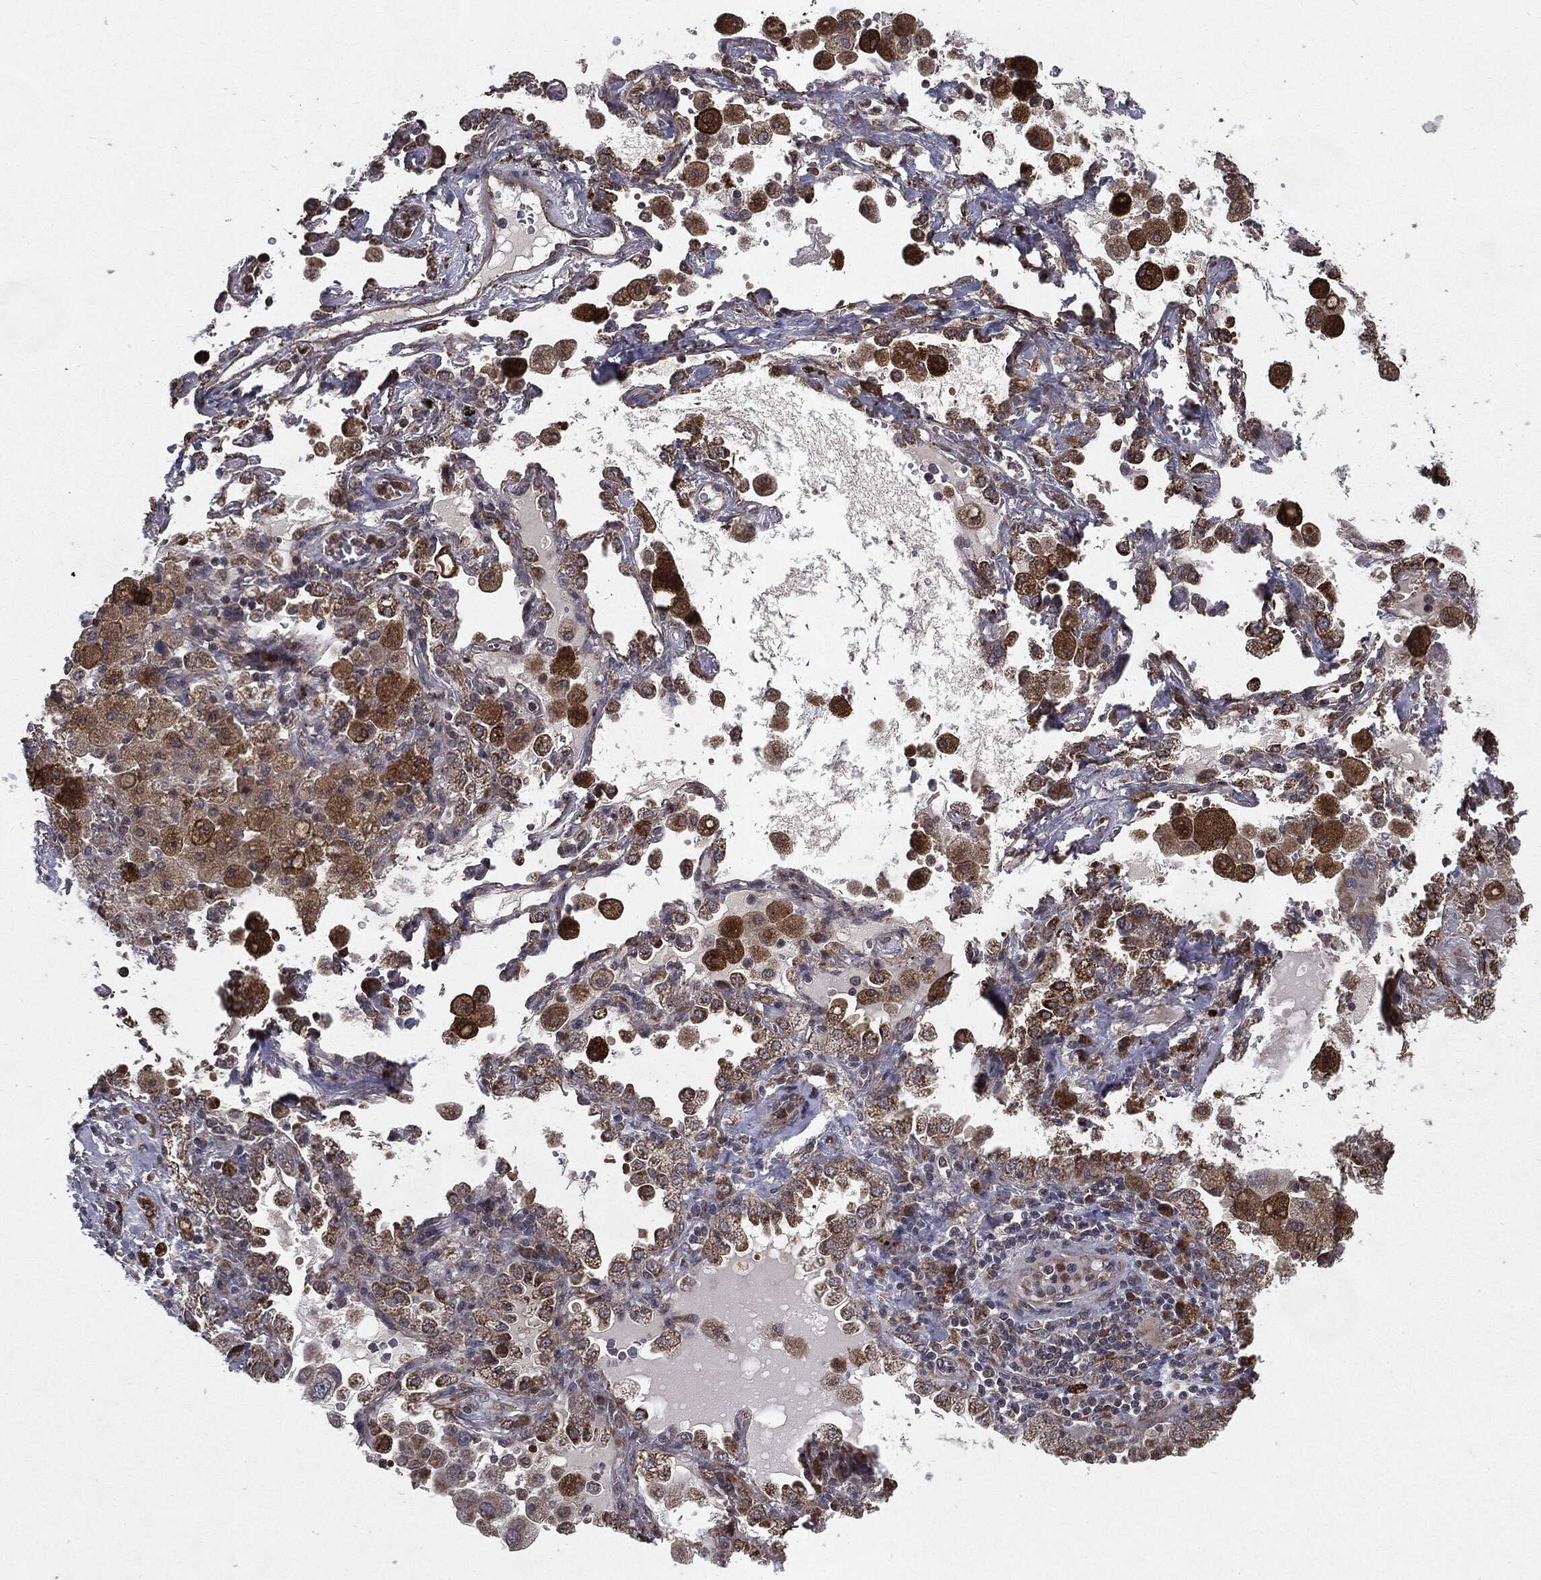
{"staining": {"intensity": "strong", "quantity": ">75%", "location": "cytoplasmic/membranous"}, "tissue": "lung cancer", "cell_type": "Tumor cells", "image_type": "cancer", "snomed": [{"axis": "morphology", "description": "Adenocarcinoma, NOS"}, {"axis": "topography", "description": "Lung"}], "caption": "Adenocarcinoma (lung) stained with a brown dye reveals strong cytoplasmic/membranous positive positivity in about >75% of tumor cells.", "gene": "HDAC5", "patient": {"sex": "female", "age": 61}}